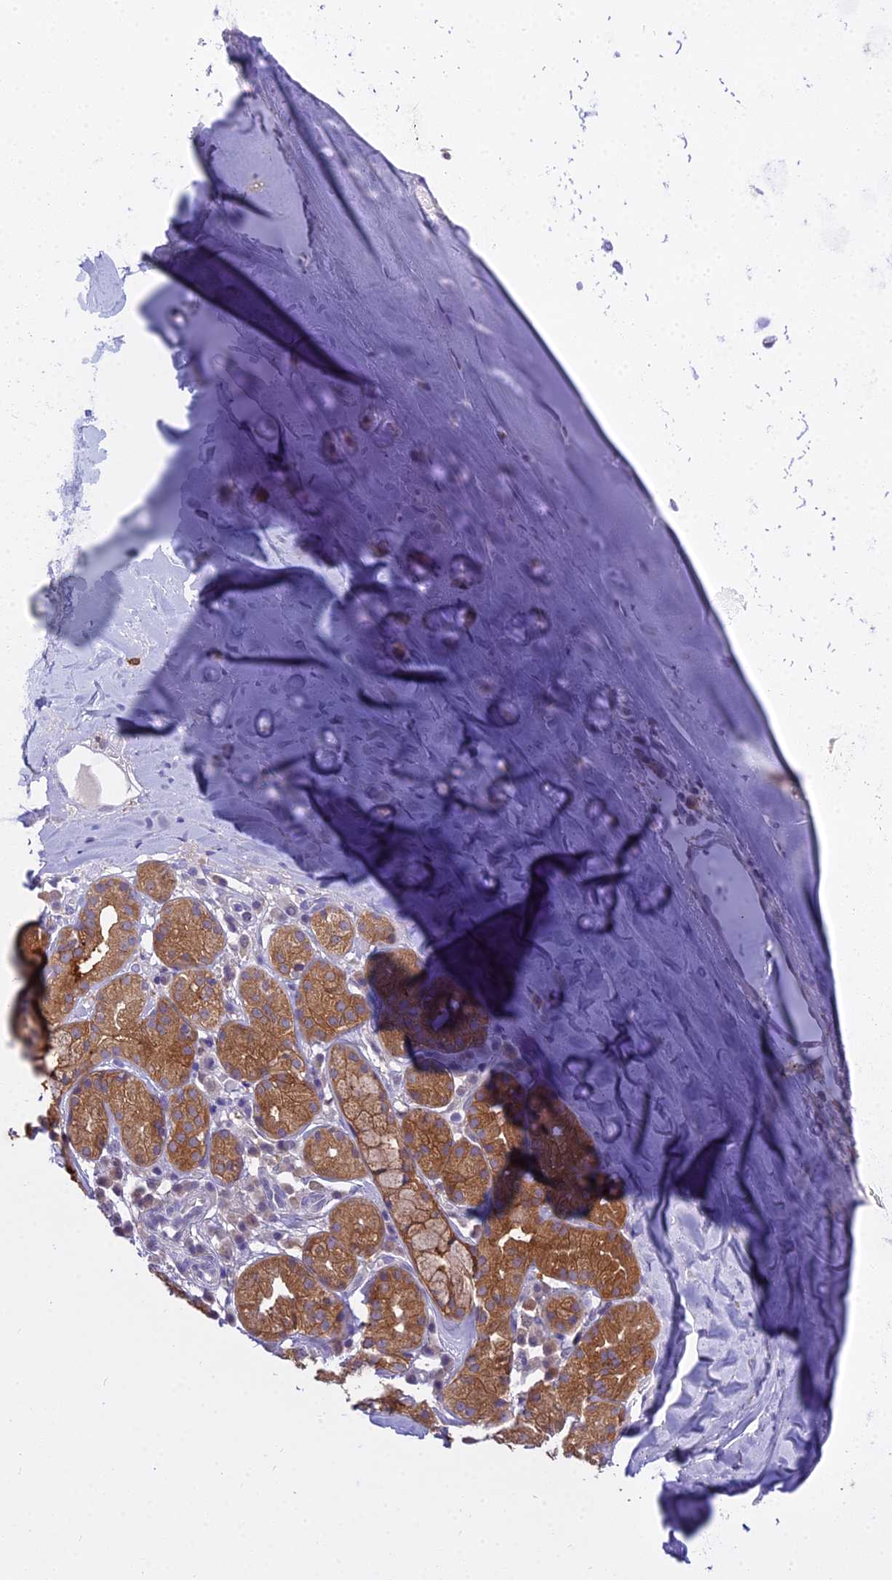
{"staining": {"intensity": "negative", "quantity": "none", "location": "none"}, "tissue": "adipose tissue", "cell_type": "Adipocytes", "image_type": "normal", "snomed": [{"axis": "morphology", "description": "Normal tissue, NOS"}, {"axis": "morphology", "description": "Basal cell carcinoma"}, {"axis": "topography", "description": "Cartilage tissue"}, {"axis": "topography", "description": "Nasopharynx"}, {"axis": "topography", "description": "Oral tissue"}], "caption": "The image reveals no significant staining in adipocytes of adipose tissue.", "gene": "UBE2G1", "patient": {"sex": "female", "age": 77}}